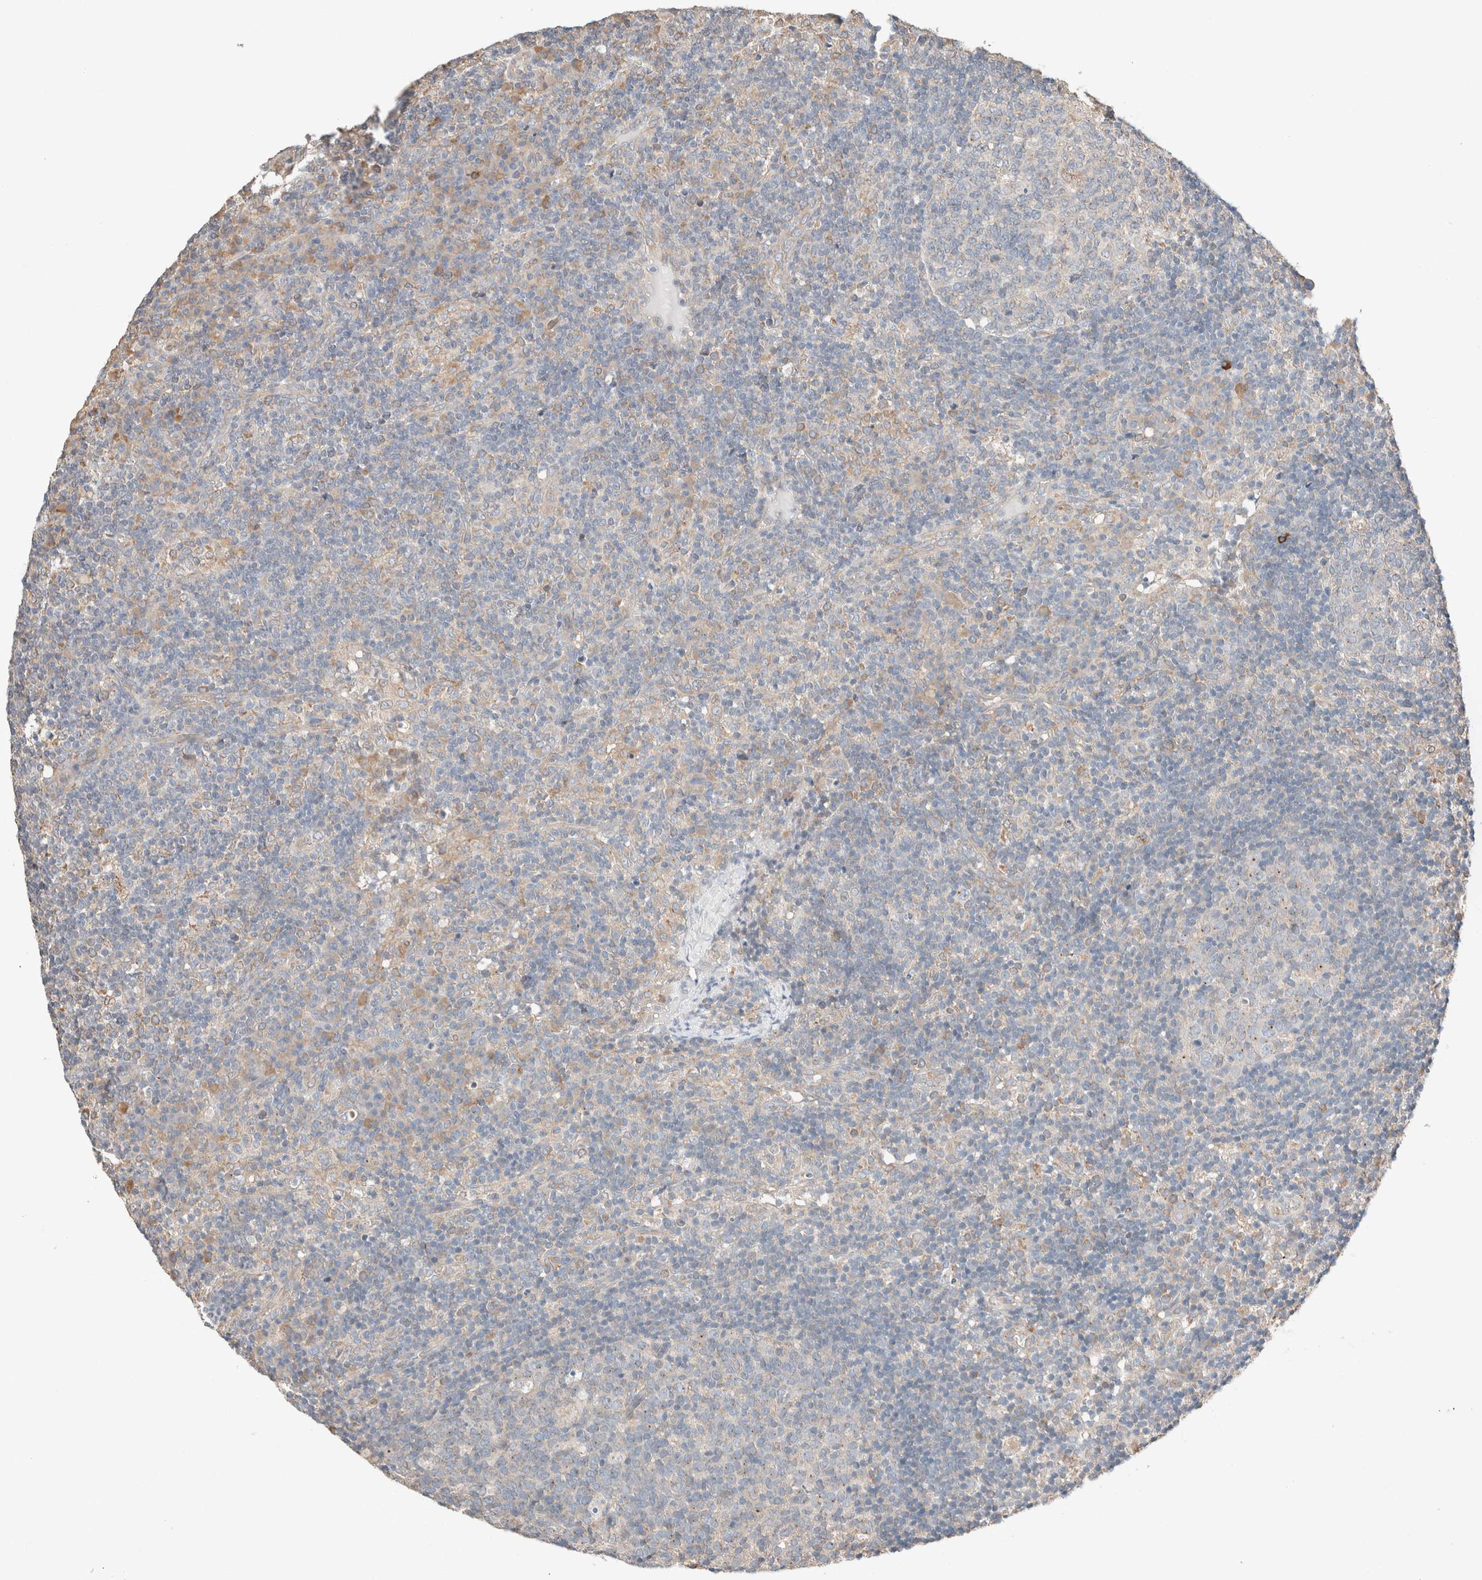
{"staining": {"intensity": "moderate", "quantity": "<25%", "location": "cytoplasmic/membranous"}, "tissue": "lymph node", "cell_type": "Germinal center cells", "image_type": "normal", "snomed": [{"axis": "morphology", "description": "Normal tissue, NOS"}, {"axis": "morphology", "description": "Inflammation, NOS"}, {"axis": "topography", "description": "Lymph node"}], "caption": "Lymph node stained for a protein (brown) shows moderate cytoplasmic/membranous positive expression in approximately <25% of germinal center cells.", "gene": "PCM1", "patient": {"sex": "male", "age": 55}}